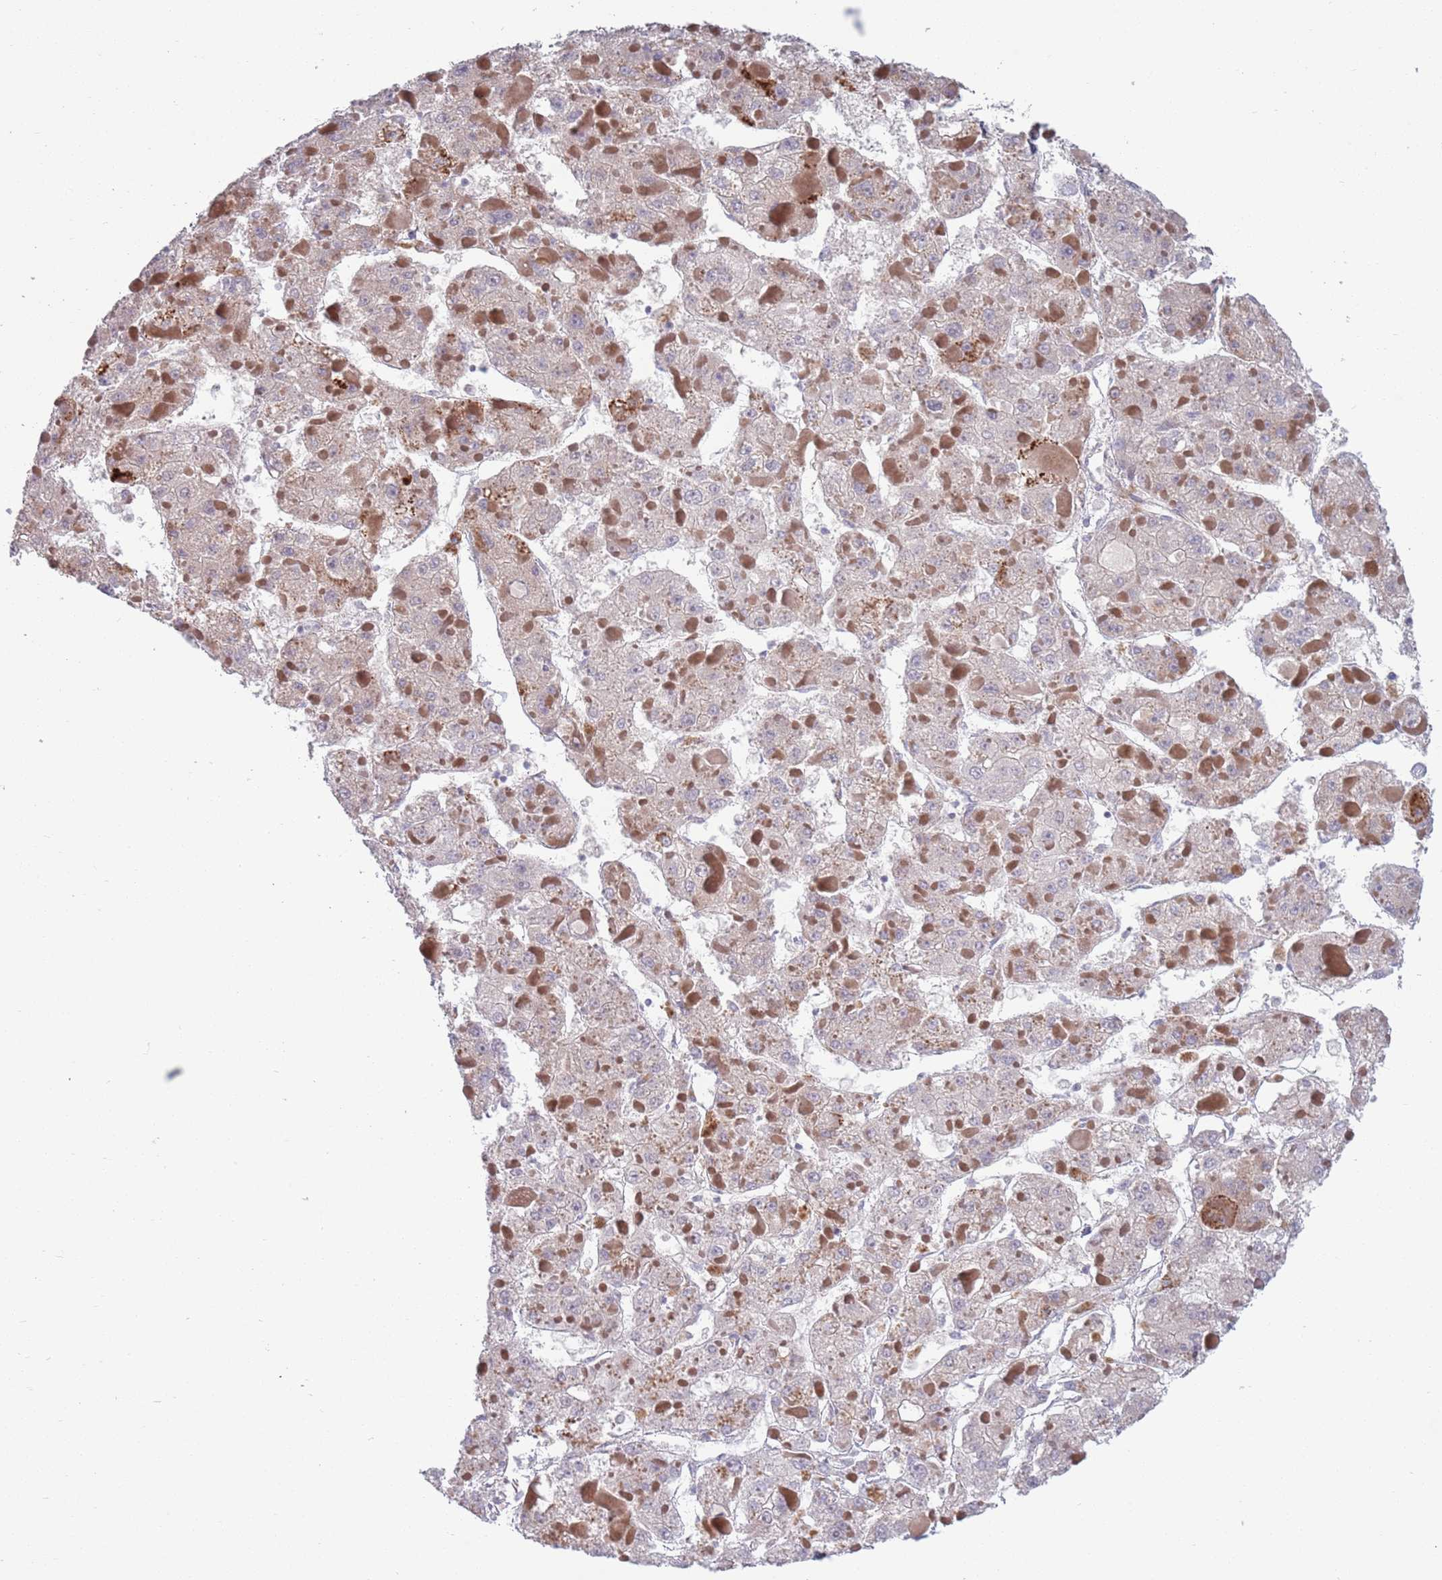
{"staining": {"intensity": "negative", "quantity": "none", "location": "none"}, "tissue": "liver cancer", "cell_type": "Tumor cells", "image_type": "cancer", "snomed": [{"axis": "morphology", "description": "Carcinoma, Hepatocellular, NOS"}, {"axis": "topography", "description": "Liver"}], "caption": "Tumor cells are negative for brown protein staining in hepatocellular carcinoma (liver).", "gene": "TYW1", "patient": {"sex": "female", "age": 73}}